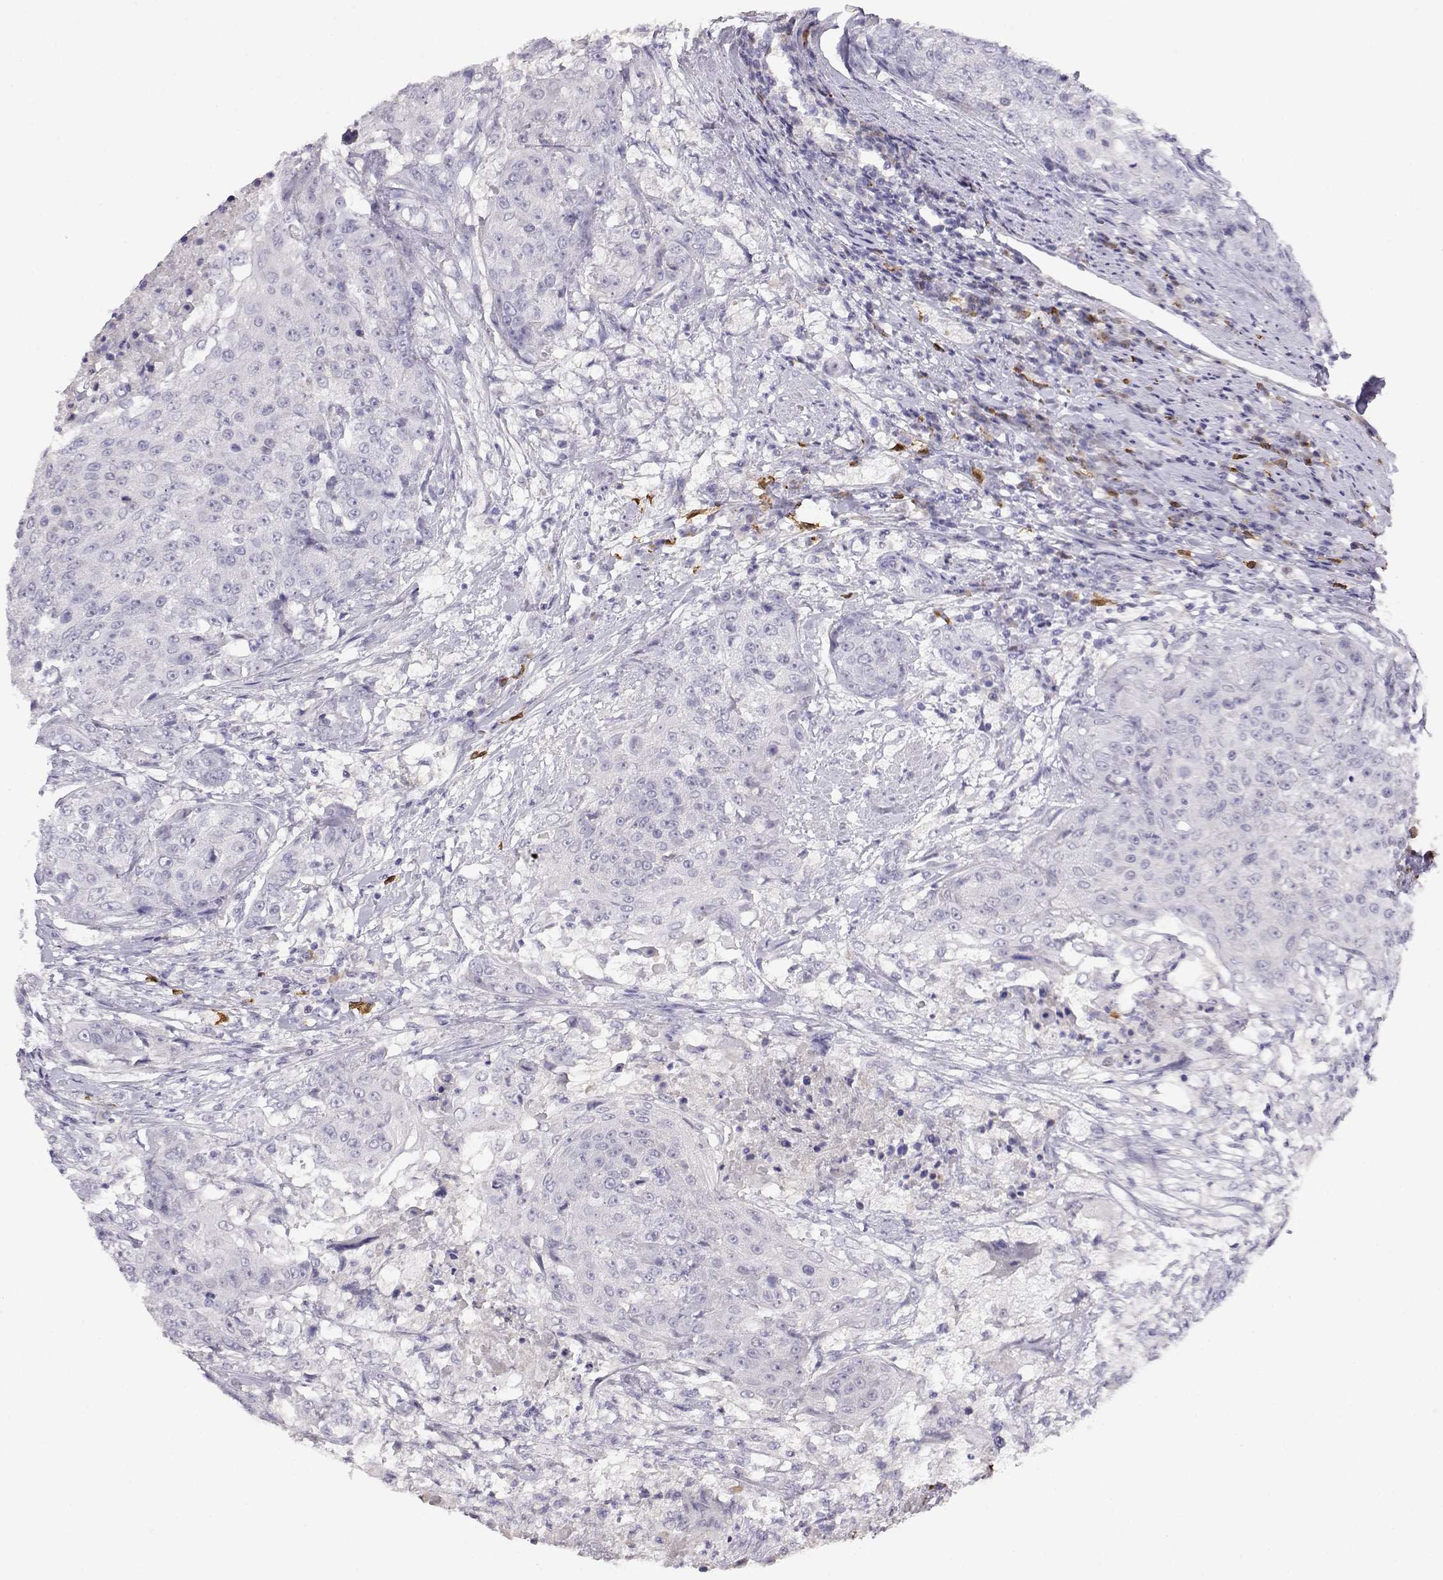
{"staining": {"intensity": "negative", "quantity": "none", "location": "none"}, "tissue": "urothelial cancer", "cell_type": "Tumor cells", "image_type": "cancer", "snomed": [{"axis": "morphology", "description": "Urothelial carcinoma, High grade"}, {"axis": "topography", "description": "Urinary bladder"}], "caption": "DAB immunohistochemical staining of high-grade urothelial carcinoma reveals no significant expression in tumor cells.", "gene": "CDHR1", "patient": {"sex": "female", "age": 63}}